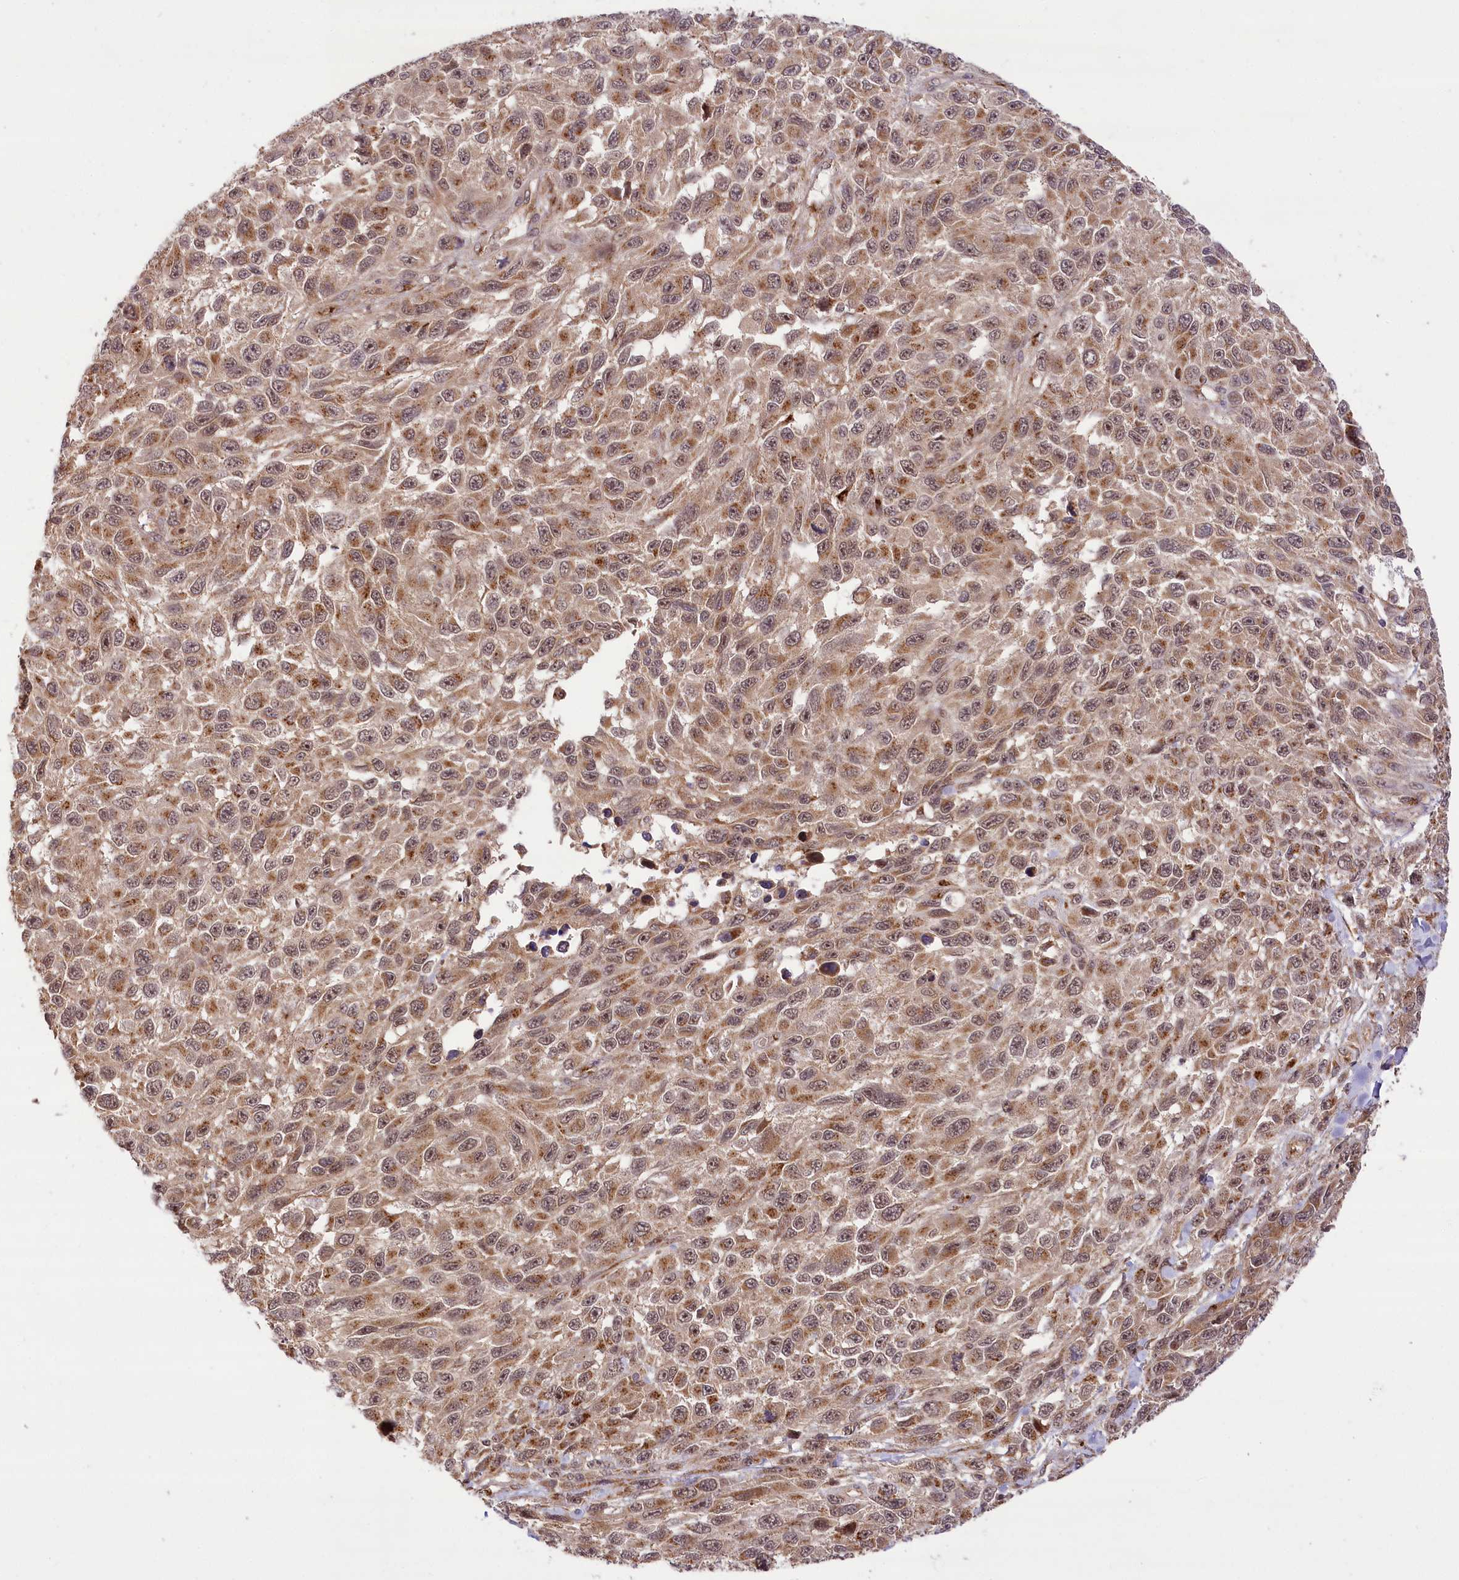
{"staining": {"intensity": "moderate", "quantity": ">75%", "location": "cytoplasmic/membranous,nuclear"}, "tissue": "melanoma", "cell_type": "Tumor cells", "image_type": "cancer", "snomed": [{"axis": "morphology", "description": "Normal tissue, NOS"}, {"axis": "morphology", "description": "Malignant melanoma, NOS"}, {"axis": "topography", "description": "Skin"}], "caption": "IHC (DAB (3,3'-diaminobenzidine)) staining of melanoma exhibits moderate cytoplasmic/membranous and nuclear protein staining in approximately >75% of tumor cells. (Stains: DAB (3,3'-diaminobenzidine) in brown, nuclei in blue, Microscopy: brightfield microscopy at high magnification).", "gene": "CARD19", "patient": {"sex": "female", "age": 96}}